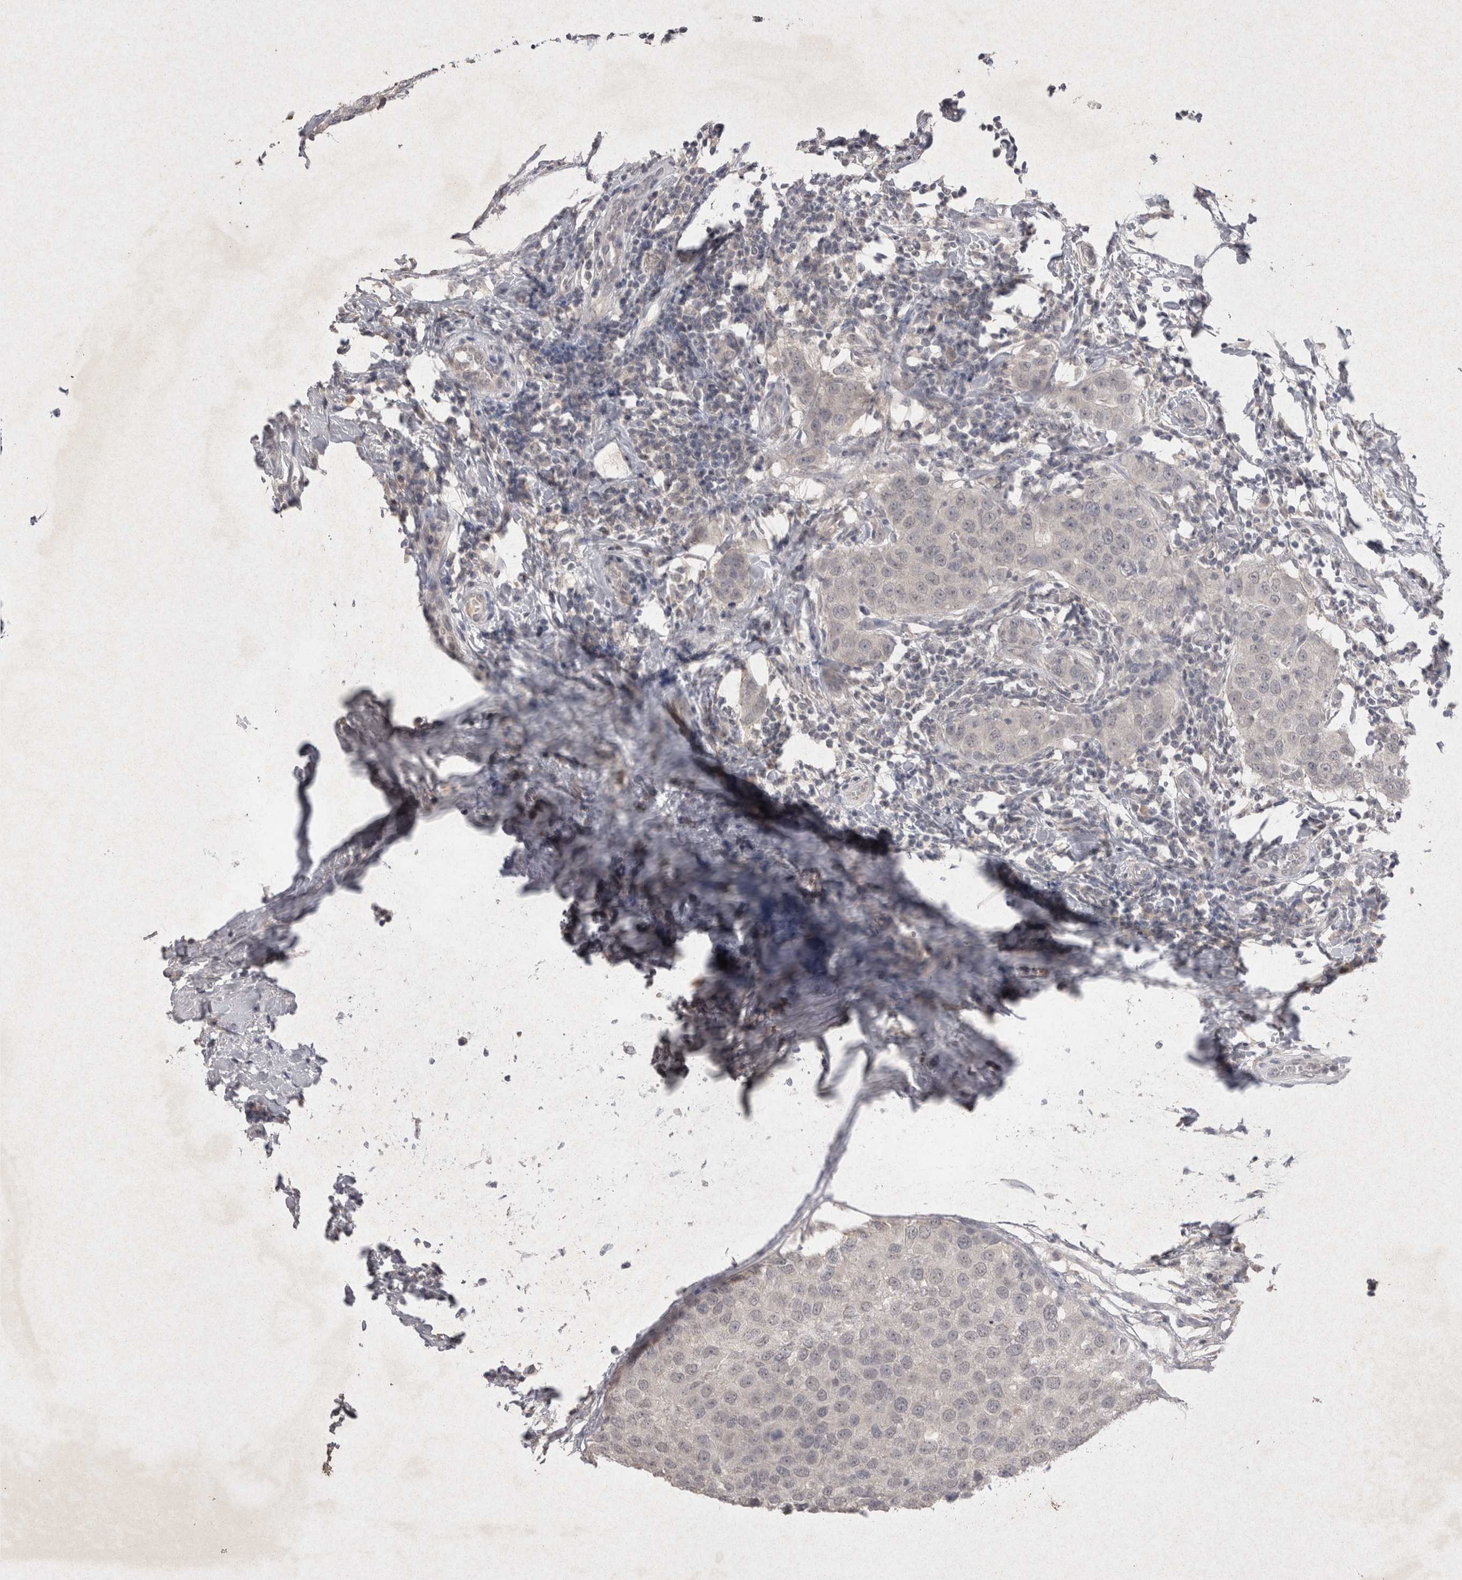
{"staining": {"intensity": "negative", "quantity": "none", "location": "none"}, "tissue": "breast cancer", "cell_type": "Tumor cells", "image_type": "cancer", "snomed": [{"axis": "morphology", "description": "Duct carcinoma"}, {"axis": "topography", "description": "Breast"}], "caption": "Immunohistochemical staining of breast cancer (infiltrating ductal carcinoma) exhibits no significant staining in tumor cells.", "gene": "LYVE1", "patient": {"sex": "female", "age": 27}}